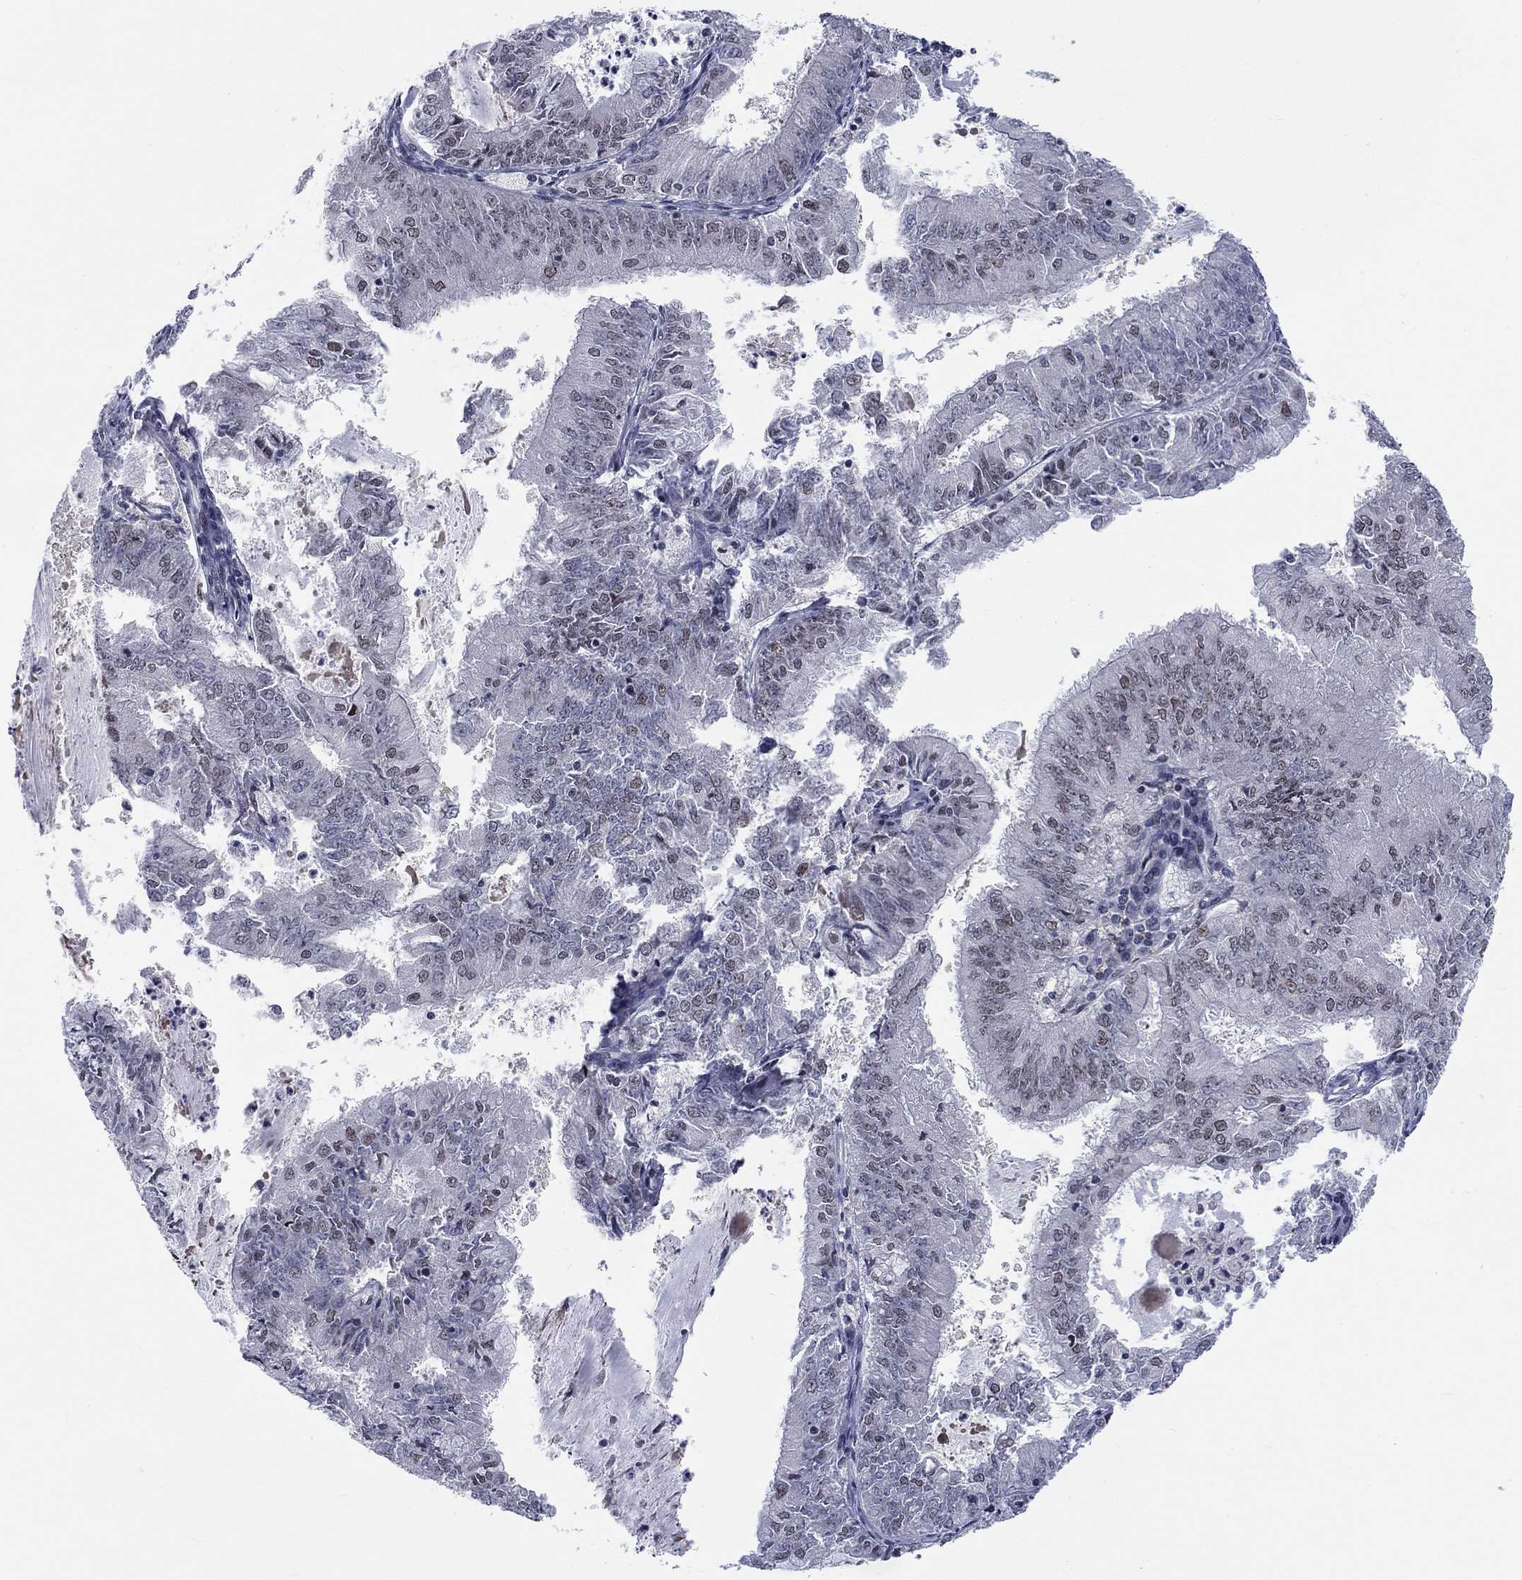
{"staining": {"intensity": "negative", "quantity": "none", "location": "none"}, "tissue": "endometrial cancer", "cell_type": "Tumor cells", "image_type": "cancer", "snomed": [{"axis": "morphology", "description": "Adenocarcinoma, NOS"}, {"axis": "topography", "description": "Endometrium"}], "caption": "The IHC image has no significant staining in tumor cells of adenocarcinoma (endometrial) tissue.", "gene": "FYTTD1", "patient": {"sex": "female", "age": 57}}